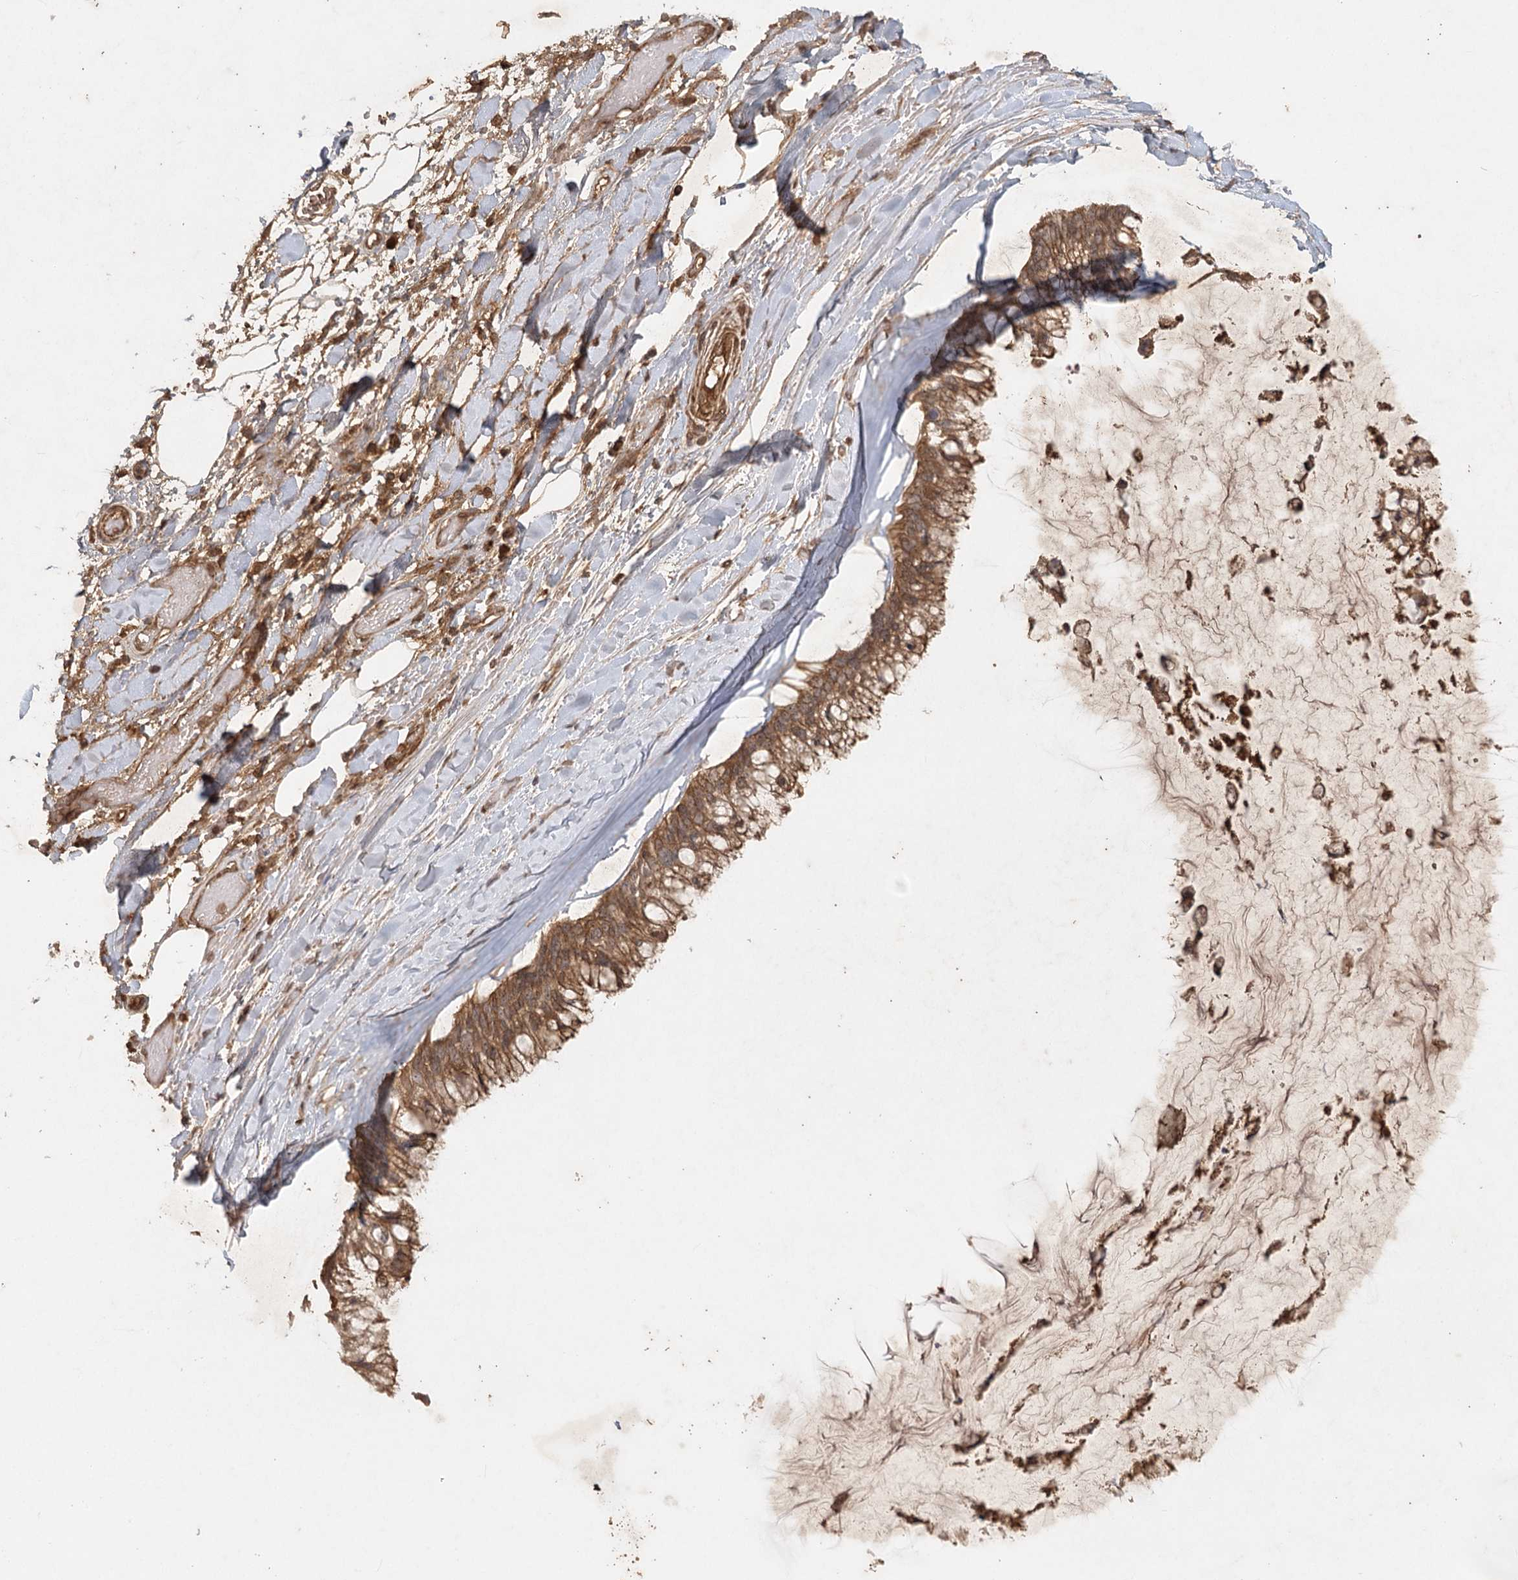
{"staining": {"intensity": "moderate", "quantity": ">75%", "location": "cytoplasmic/membranous"}, "tissue": "ovarian cancer", "cell_type": "Tumor cells", "image_type": "cancer", "snomed": [{"axis": "morphology", "description": "Cystadenocarcinoma, mucinous, NOS"}, {"axis": "topography", "description": "Ovary"}], "caption": "Brown immunohistochemical staining in ovarian cancer shows moderate cytoplasmic/membranous positivity in about >75% of tumor cells.", "gene": "ARL13A", "patient": {"sex": "female", "age": 39}}